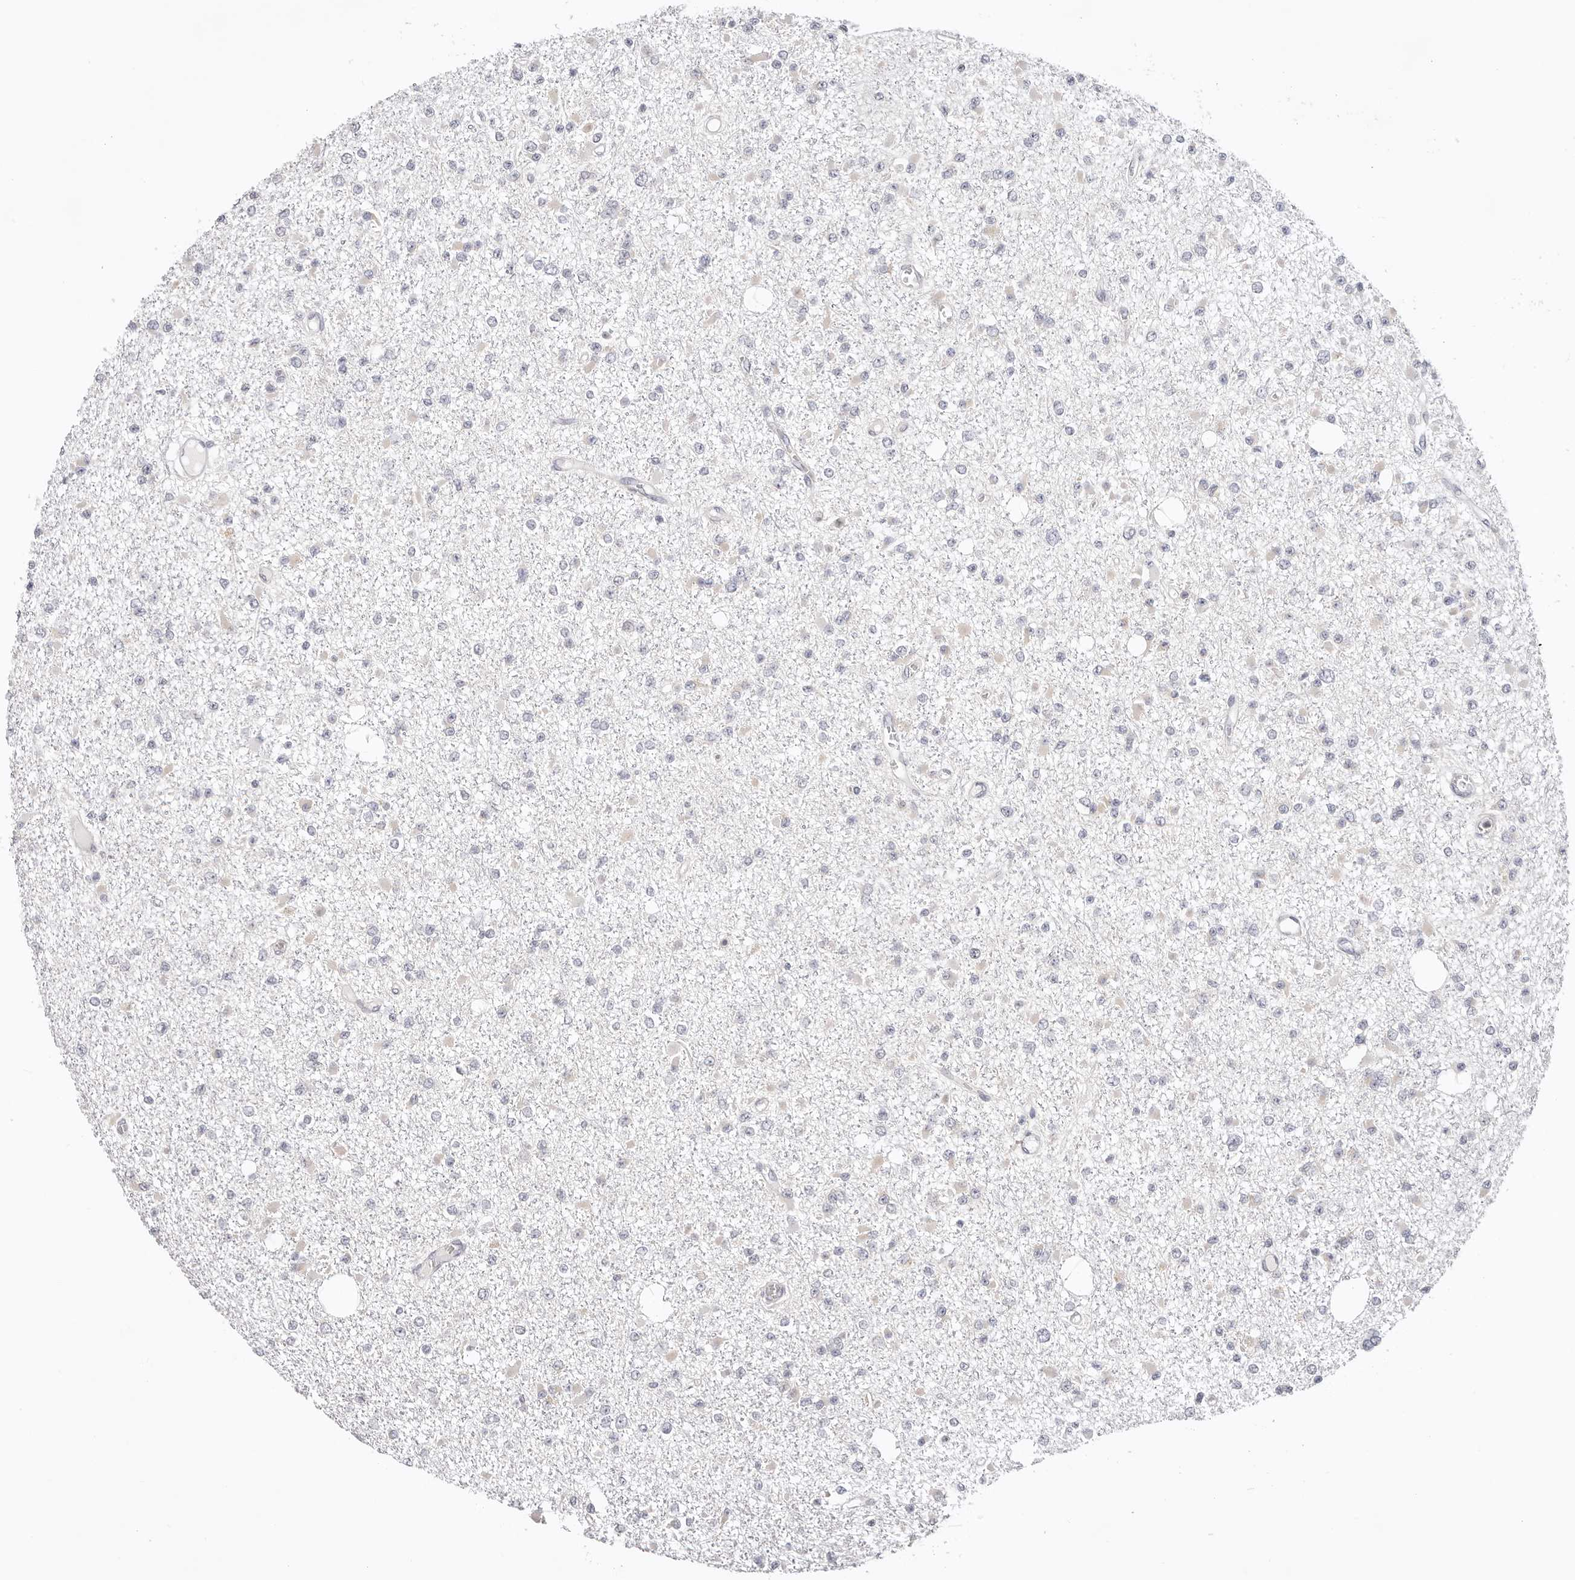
{"staining": {"intensity": "negative", "quantity": "none", "location": "none"}, "tissue": "glioma", "cell_type": "Tumor cells", "image_type": "cancer", "snomed": [{"axis": "morphology", "description": "Glioma, malignant, Low grade"}, {"axis": "topography", "description": "Brain"}], "caption": "This micrograph is of glioma stained with immunohistochemistry (IHC) to label a protein in brown with the nuclei are counter-stained blue. There is no staining in tumor cells.", "gene": "GGPS1", "patient": {"sex": "female", "age": 22}}